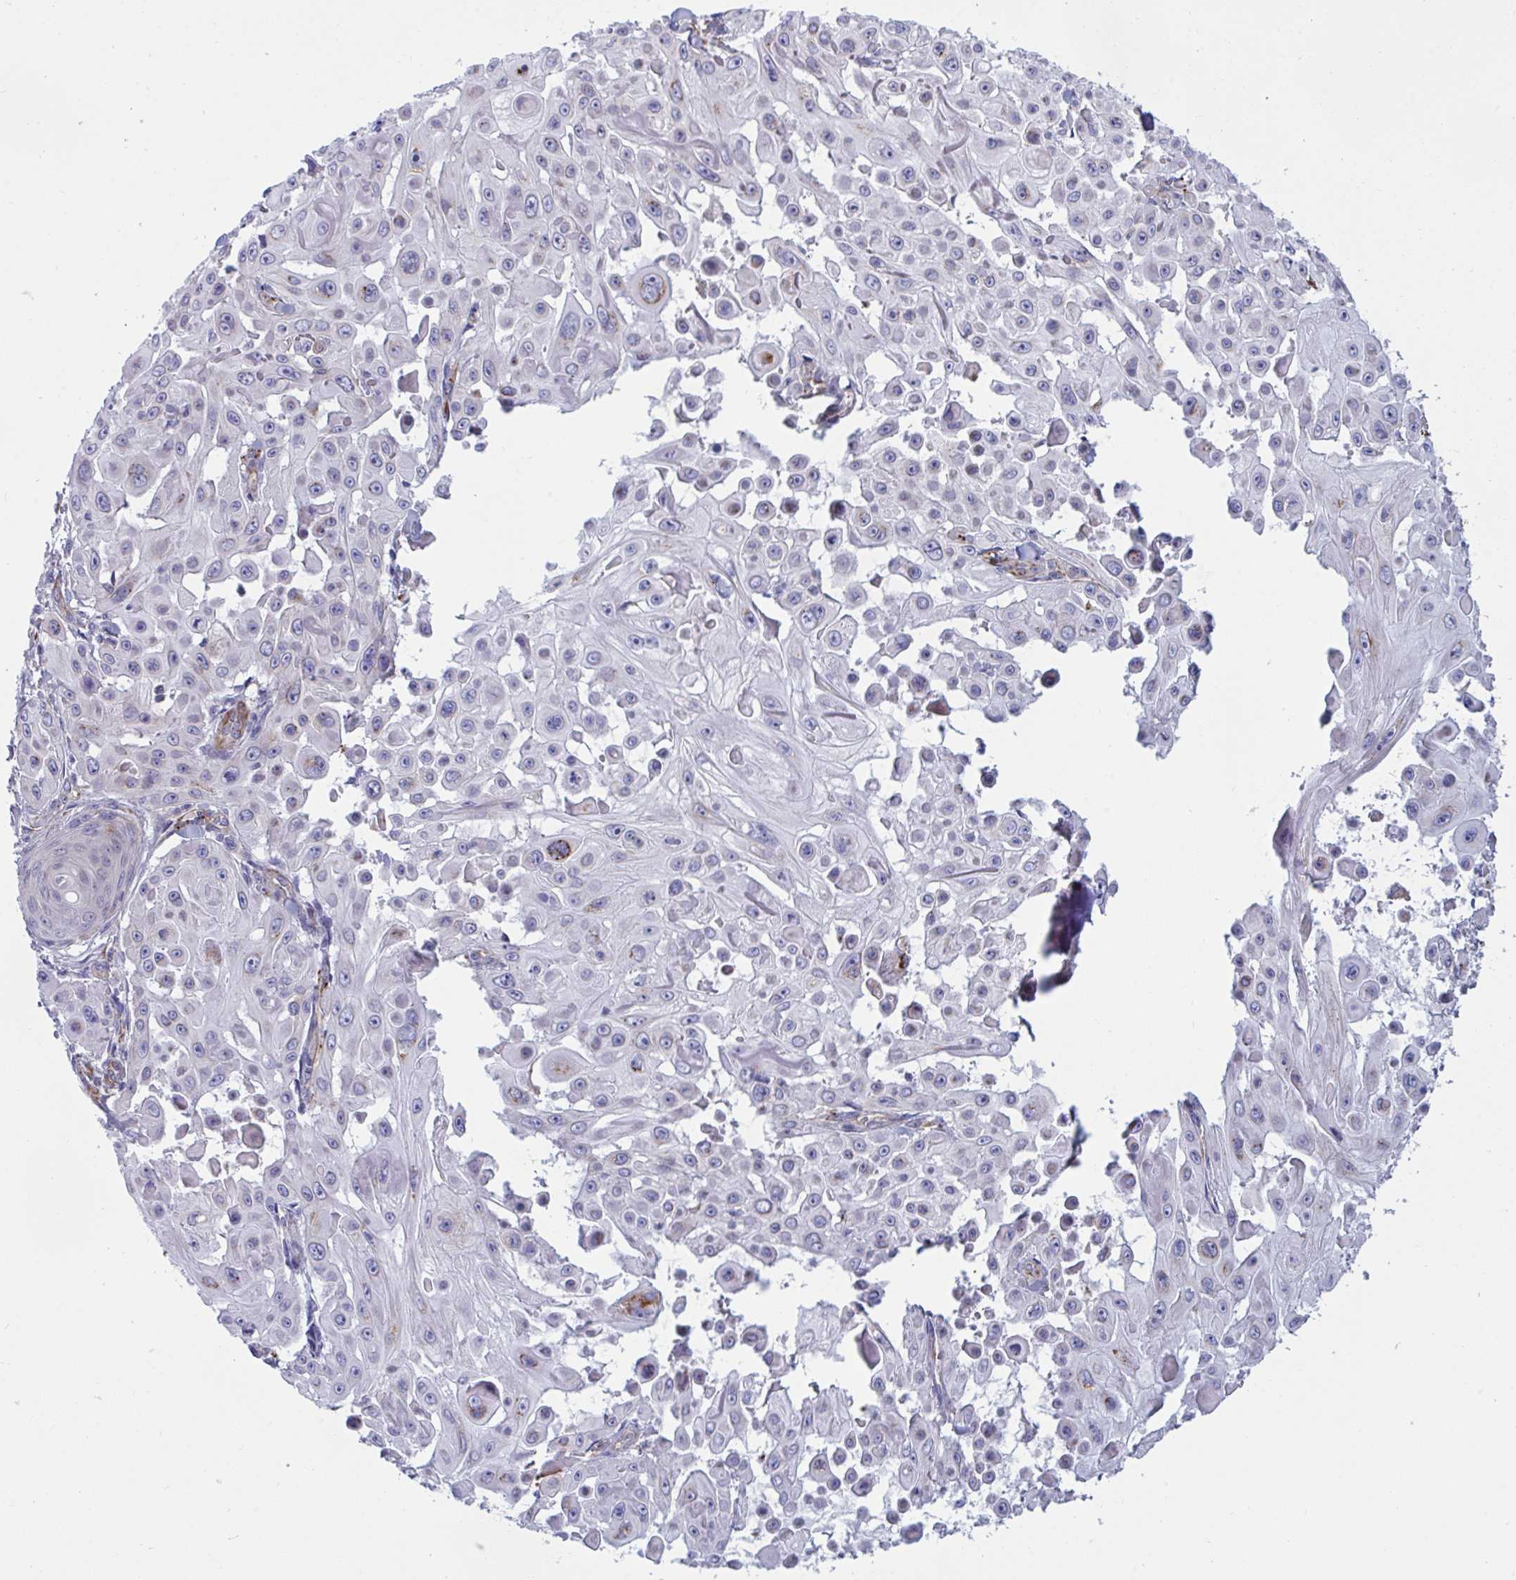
{"staining": {"intensity": "moderate", "quantity": "<25%", "location": "cytoplasmic/membranous"}, "tissue": "skin cancer", "cell_type": "Tumor cells", "image_type": "cancer", "snomed": [{"axis": "morphology", "description": "Squamous cell carcinoma, NOS"}, {"axis": "topography", "description": "Skin"}], "caption": "Tumor cells show low levels of moderate cytoplasmic/membranous expression in about <25% of cells in human skin squamous cell carcinoma. Ihc stains the protein in brown and the nuclei are stained blue.", "gene": "SLC9A6", "patient": {"sex": "male", "age": 91}}